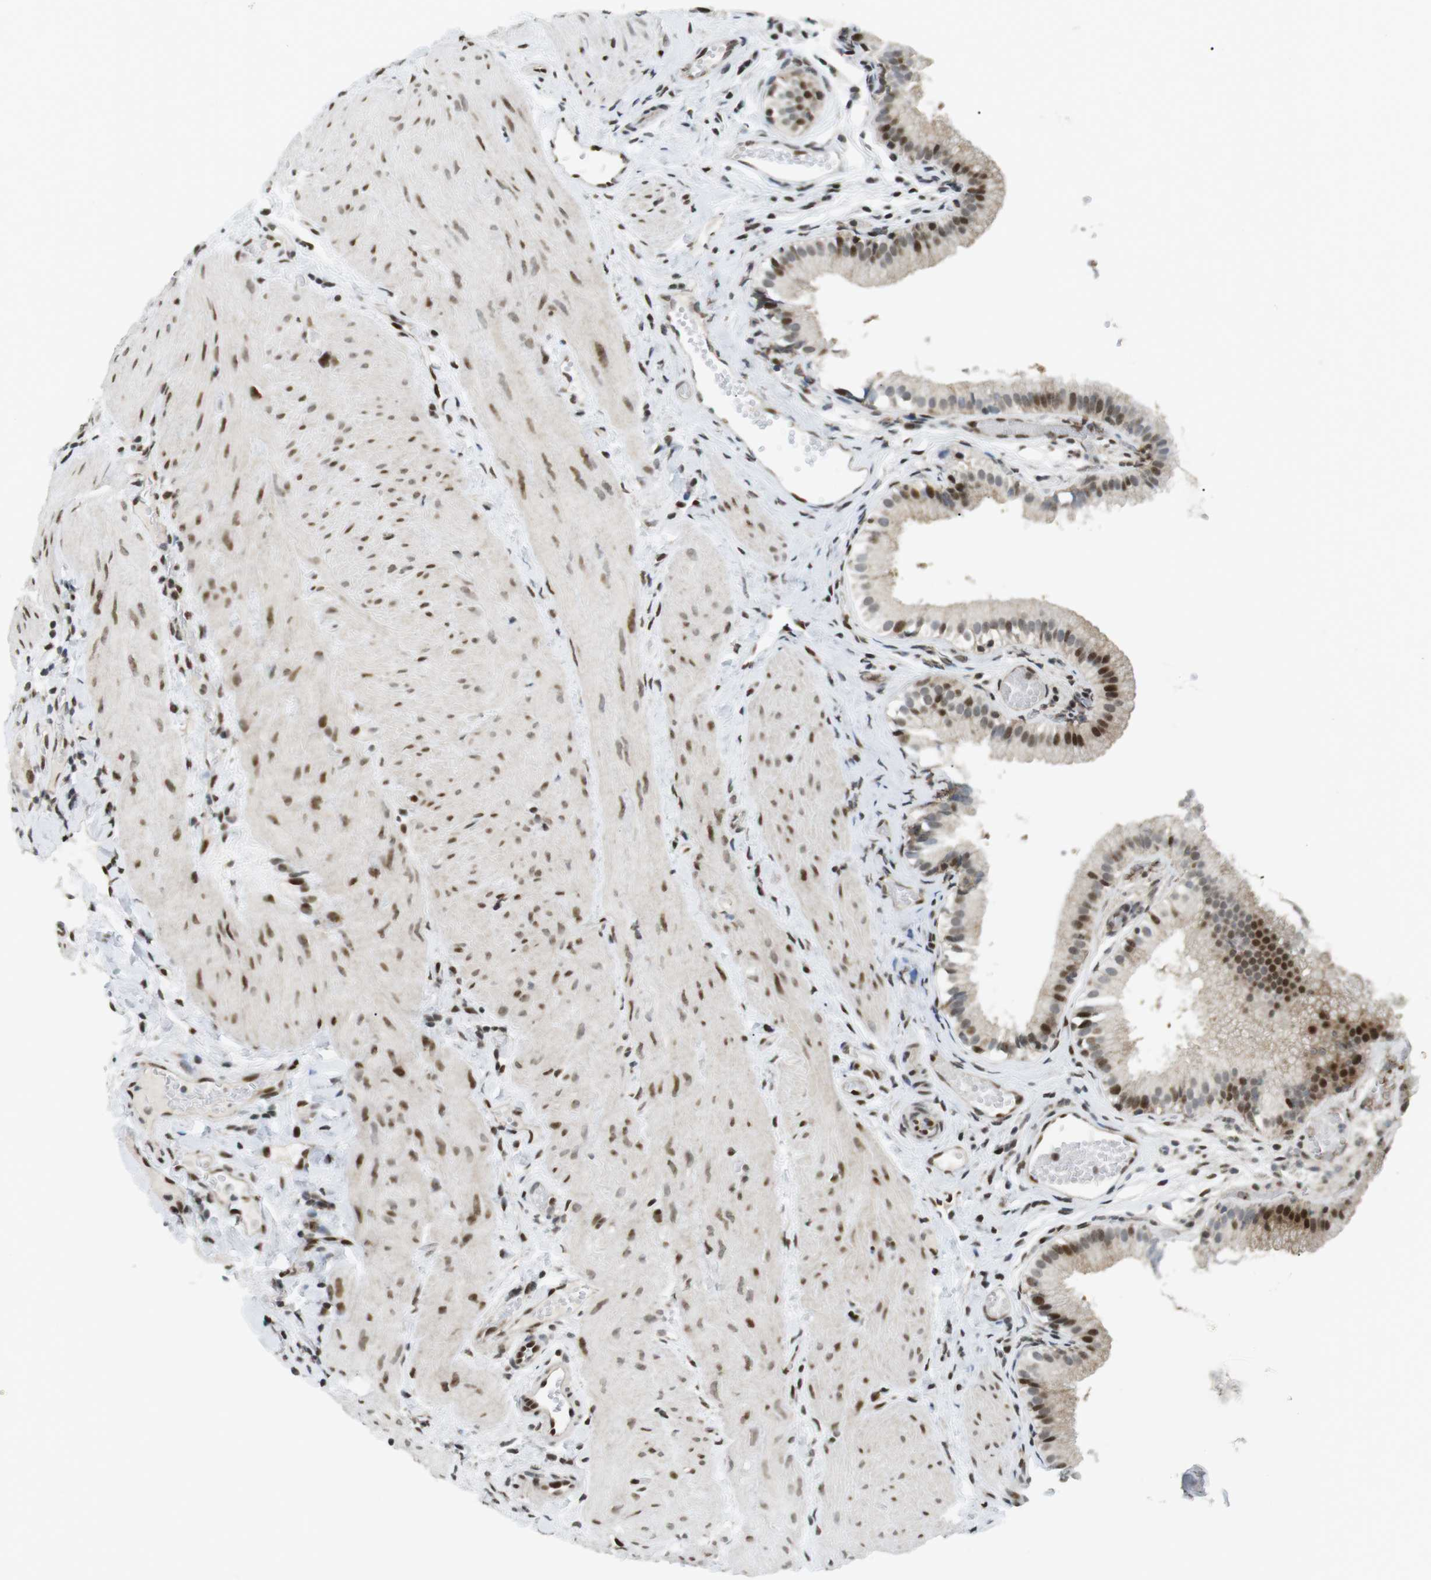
{"staining": {"intensity": "strong", "quantity": ">75%", "location": "nuclear"}, "tissue": "gallbladder", "cell_type": "Glandular cells", "image_type": "normal", "snomed": [{"axis": "morphology", "description": "Normal tissue, NOS"}, {"axis": "topography", "description": "Gallbladder"}], "caption": "Protein expression analysis of unremarkable gallbladder exhibits strong nuclear positivity in about >75% of glandular cells.", "gene": "CDC27", "patient": {"sex": "female", "age": 26}}